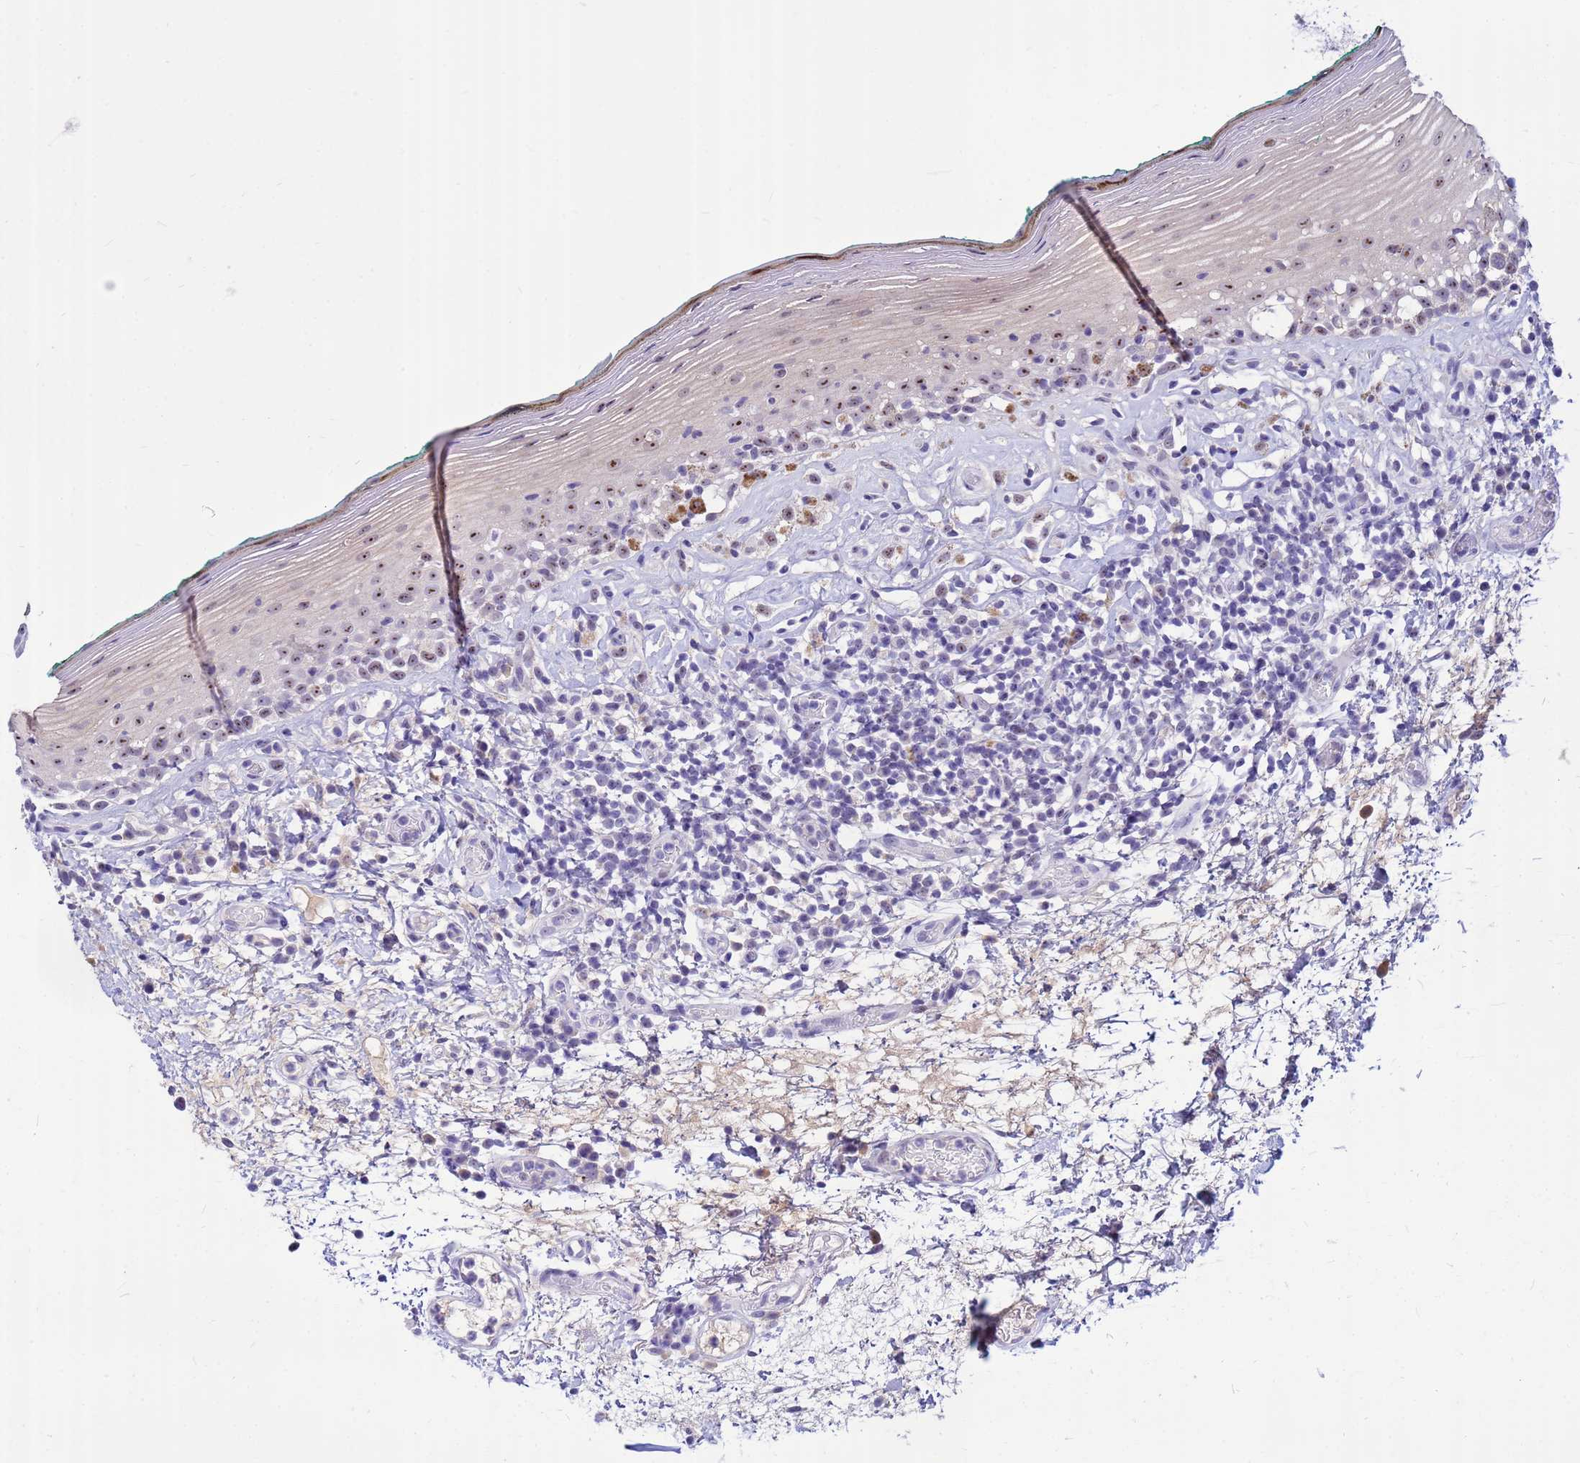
{"staining": {"intensity": "strong", "quantity": "25%-75%", "location": "nuclear"}, "tissue": "oral mucosa", "cell_type": "Squamous epithelial cells", "image_type": "normal", "snomed": [{"axis": "morphology", "description": "Normal tissue, NOS"}, {"axis": "topography", "description": "Oral tissue"}], "caption": "The micrograph demonstrates staining of unremarkable oral mucosa, revealing strong nuclear protein staining (brown color) within squamous epithelial cells. (IHC, brightfield microscopy, high magnification).", "gene": "DMRTC2", "patient": {"sex": "female", "age": 83}}